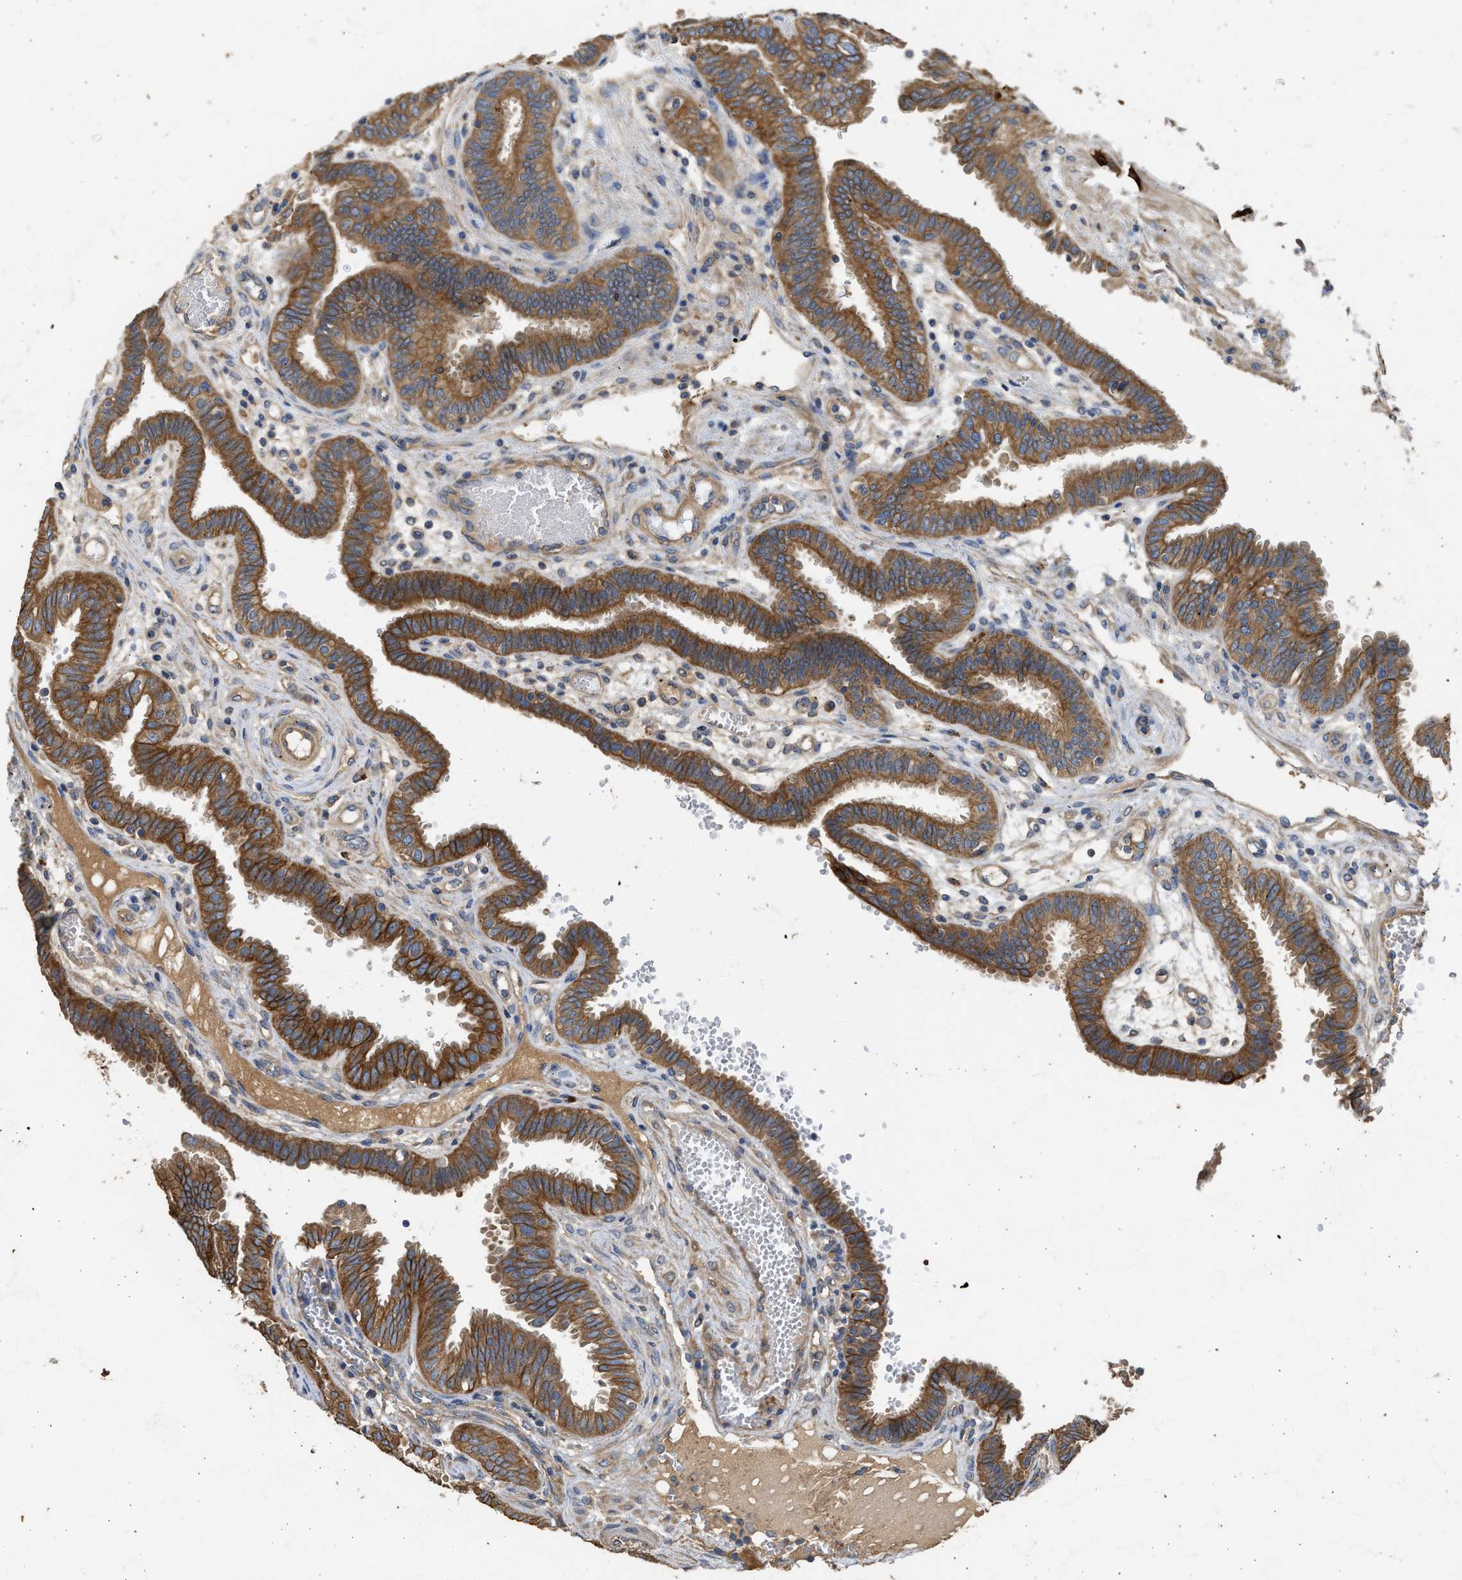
{"staining": {"intensity": "moderate", "quantity": ">75%", "location": "cytoplasmic/membranous"}, "tissue": "fallopian tube", "cell_type": "Glandular cells", "image_type": "normal", "snomed": [{"axis": "morphology", "description": "Normal tissue, NOS"}, {"axis": "topography", "description": "Fallopian tube"}, {"axis": "topography", "description": "Placenta"}], "caption": "High-magnification brightfield microscopy of unremarkable fallopian tube stained with DAB (3,3'-diaminobenzidine) (brown) and counterstained with hematoxylin (blue). glandular cells exhibit moderate cytoplasmic/membranous positivity is seen in about>75% of cells.", "gene": "CSRNP2", "patient": {"sex": "female", "age": 32}}